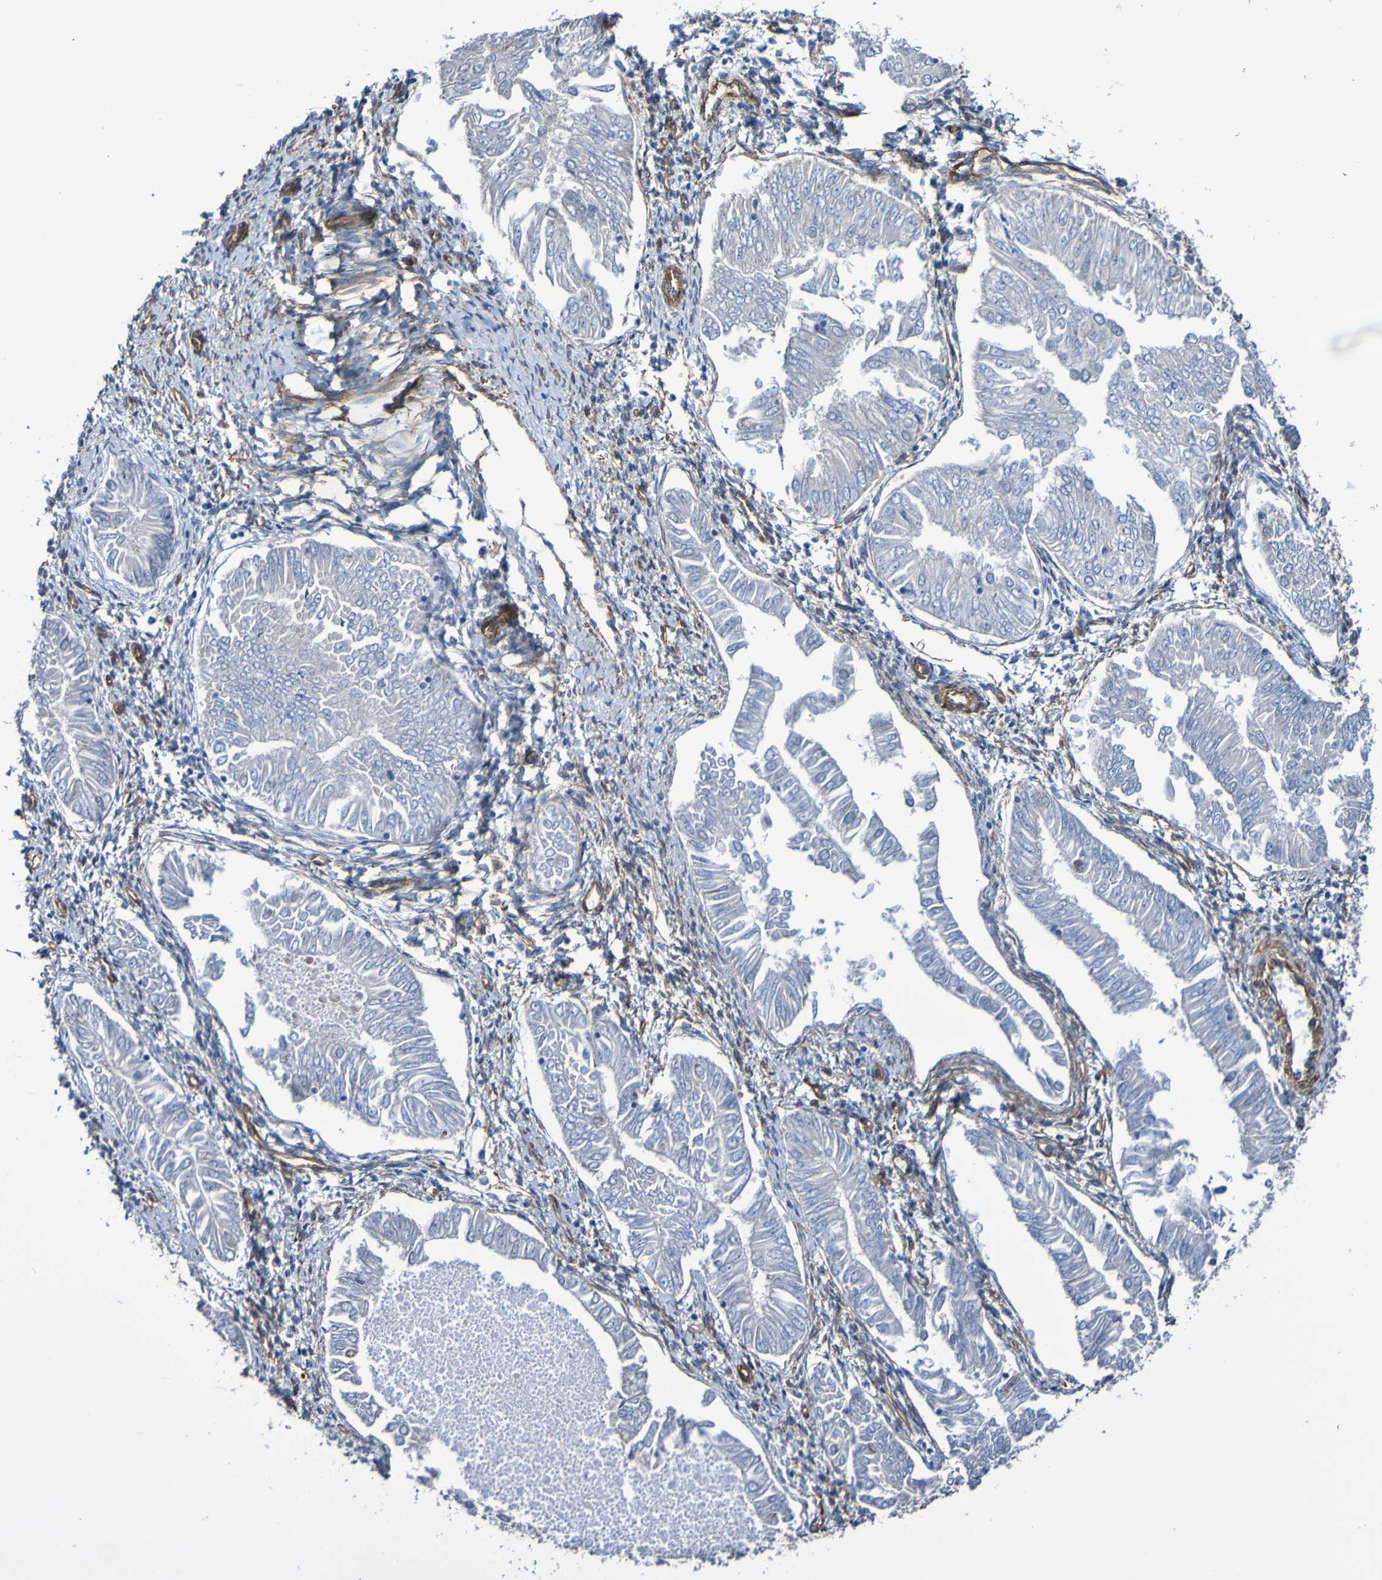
{"staining": {"intensity": "negative", "quantity": "none", "location": "none"}, "tissue": "endometrial cancer", "cell_type": "Tumor cells", "image_type": "cancer", "snomed": [{"axis": "morphology", "description": "Adenocarcinoma, NOS"}, {"axis": "topography", "description": "Endometrium"}], "caption": "The histopathology image exhibits no significant expression in tumor cells of adenocarcinoma (endometrial). (Brightfield microscopy of DAB IHC at high magnification).", "gene": "ELMOD3", "patient": {"sex": "female", "age": 53}}